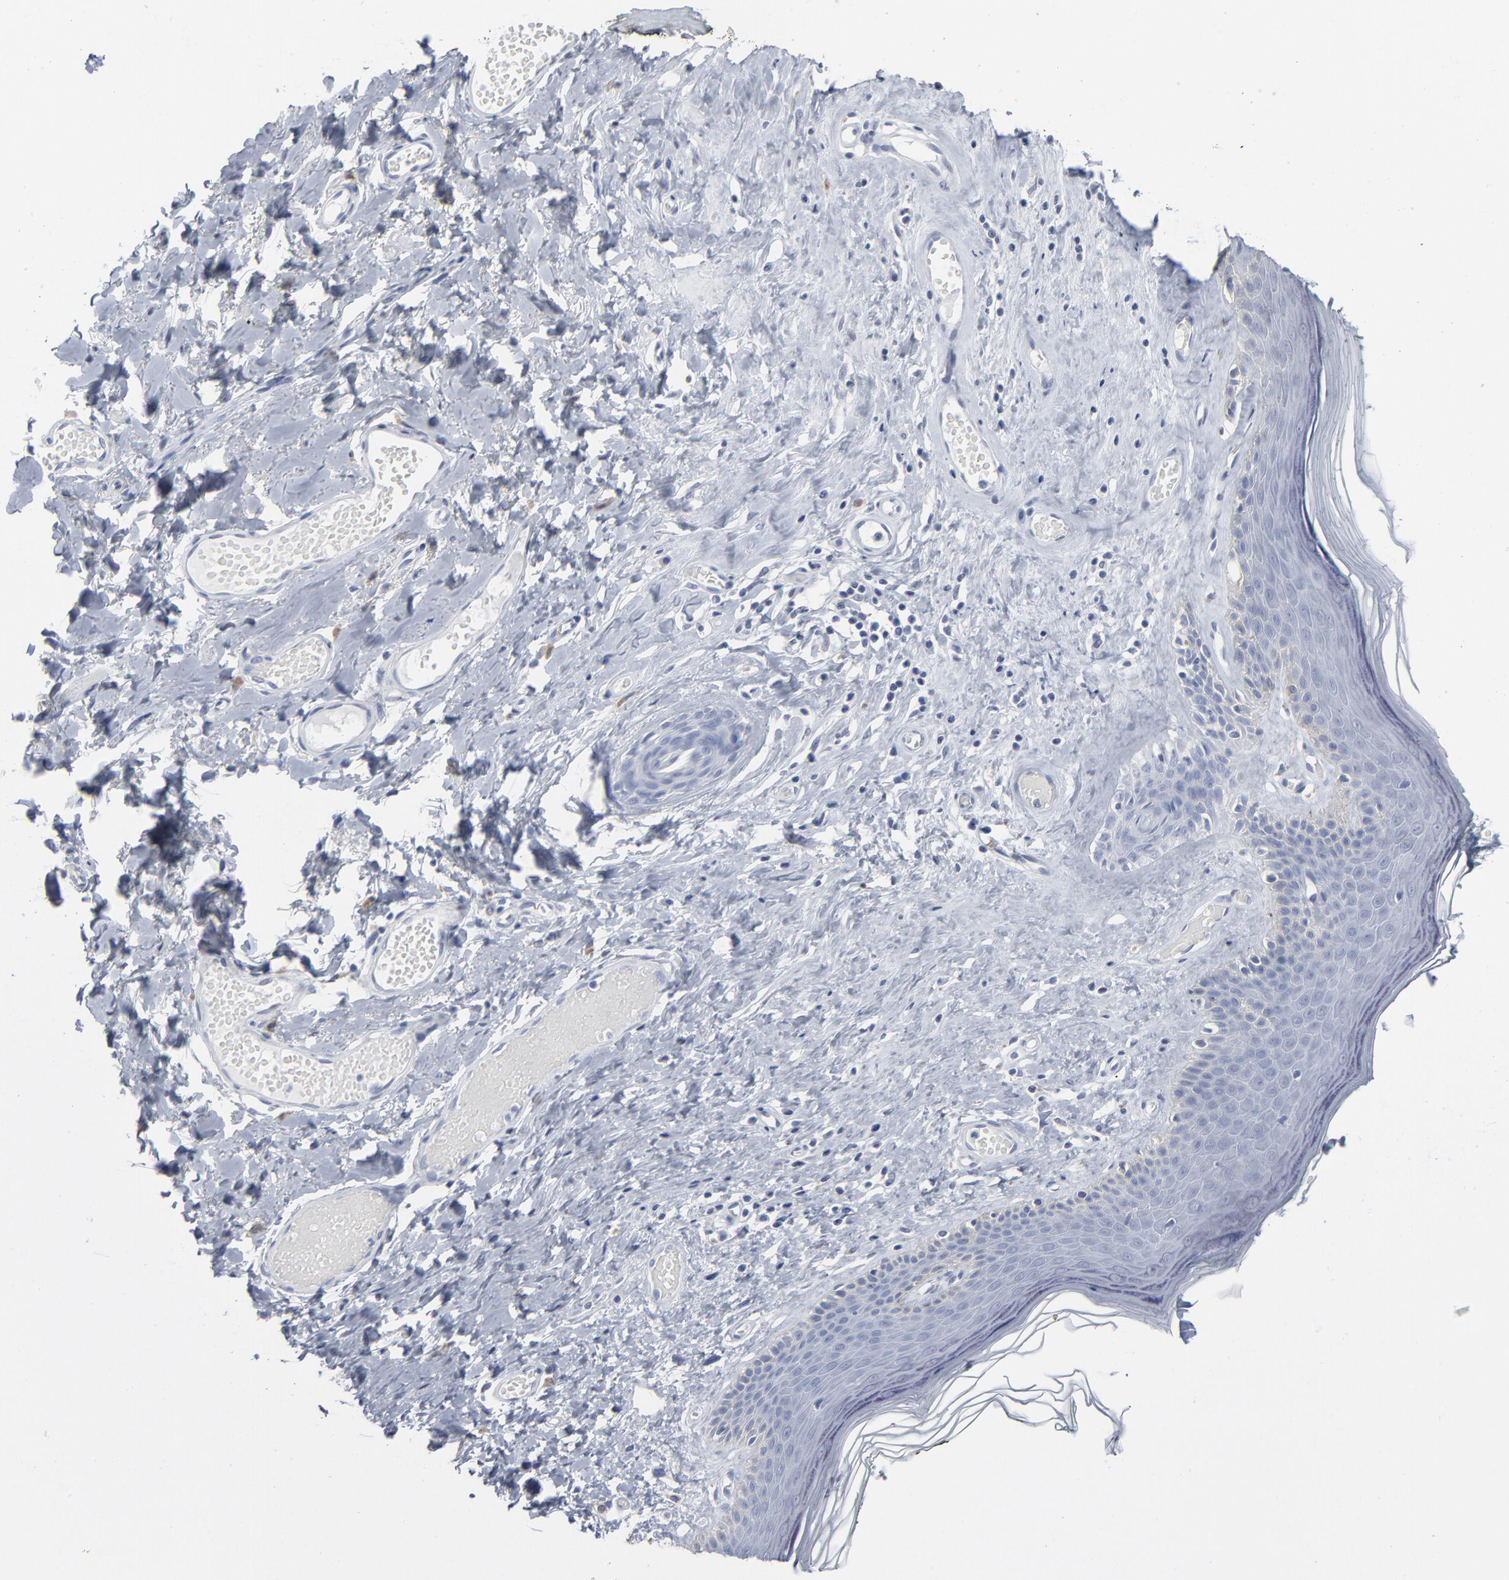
{"staining": {"intensity": "negative", "quantity": "none", "location": "none"}, "tissue": "skin", "cell_type": "Epidermal cells", "image_type": "normal", "snomed": [{"axis": "morphology", "description": "Normal tissue, NOS"}, {"axis": "morphology", "description": "Inflammation, NOS"}, {"axis": "topography", "description": "Vulva"}], "caption": "Immunohistochemistry (IHC) of unremarkable skin displays no positivity in epidermal cells.", "gene": "PAGE1", "patient": {"sex": "female", "age": 84}}